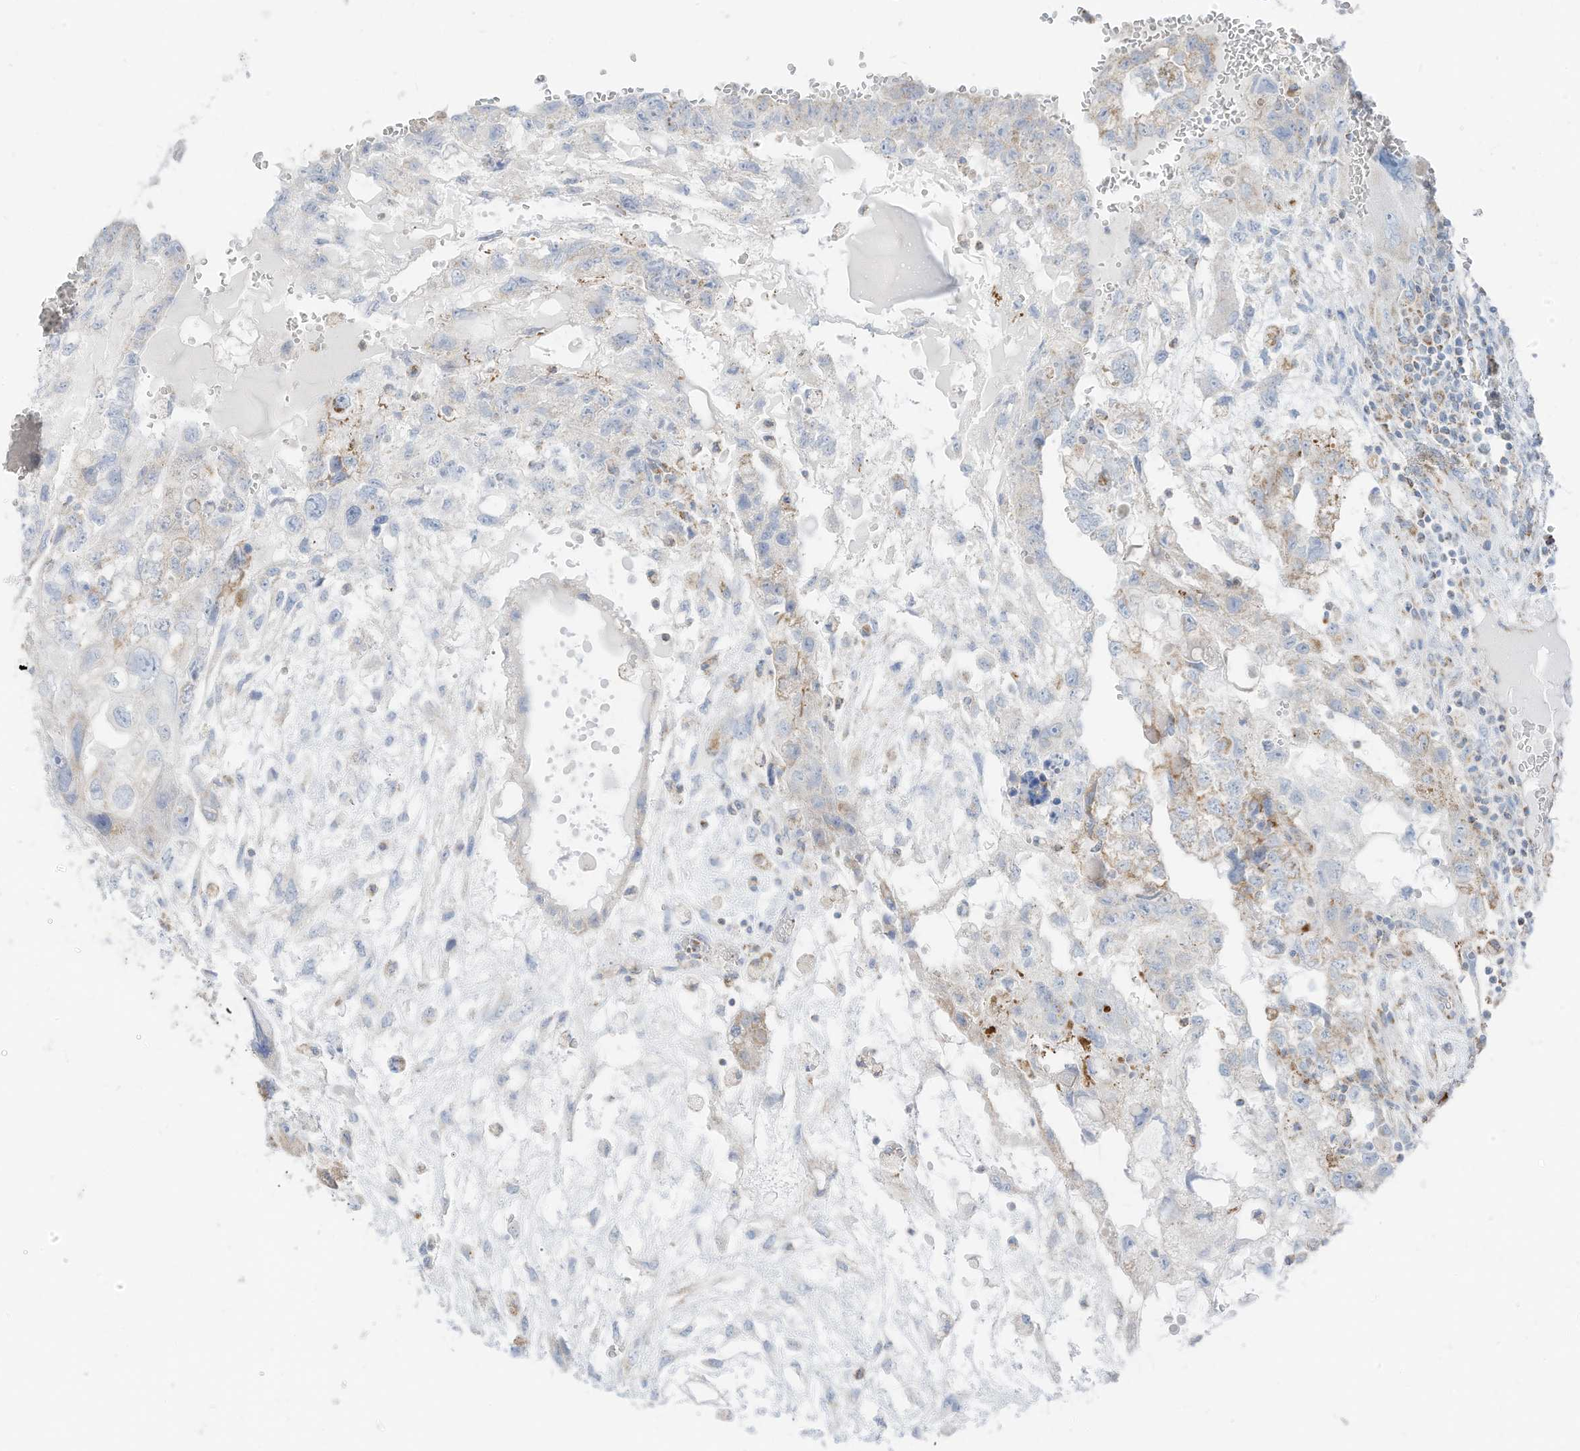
{"staining": {"intensity": "weak", "quantity": "<25%", "location": "cytoplasmic/membranous"}, "tissue": "testis cancer", "cell_type": "Tumor cells", "image_type": "cancer", "snomed": [{"axis": "morphology", "description": "Carcinoma, Embryonal, NOS"}, {"axis": "topography", "description": "Testis"}], "caption": "DAB (3,3'-diaminobenzidine) immunohistochemical staining of human testis cancer (embryonal carcinoma) shows no significant positivity in tumor cells. (DAB IHC with hematoxylin counter stain).", "gene": "ETHE1", "patient": {"sex": "male", "age": 36}}